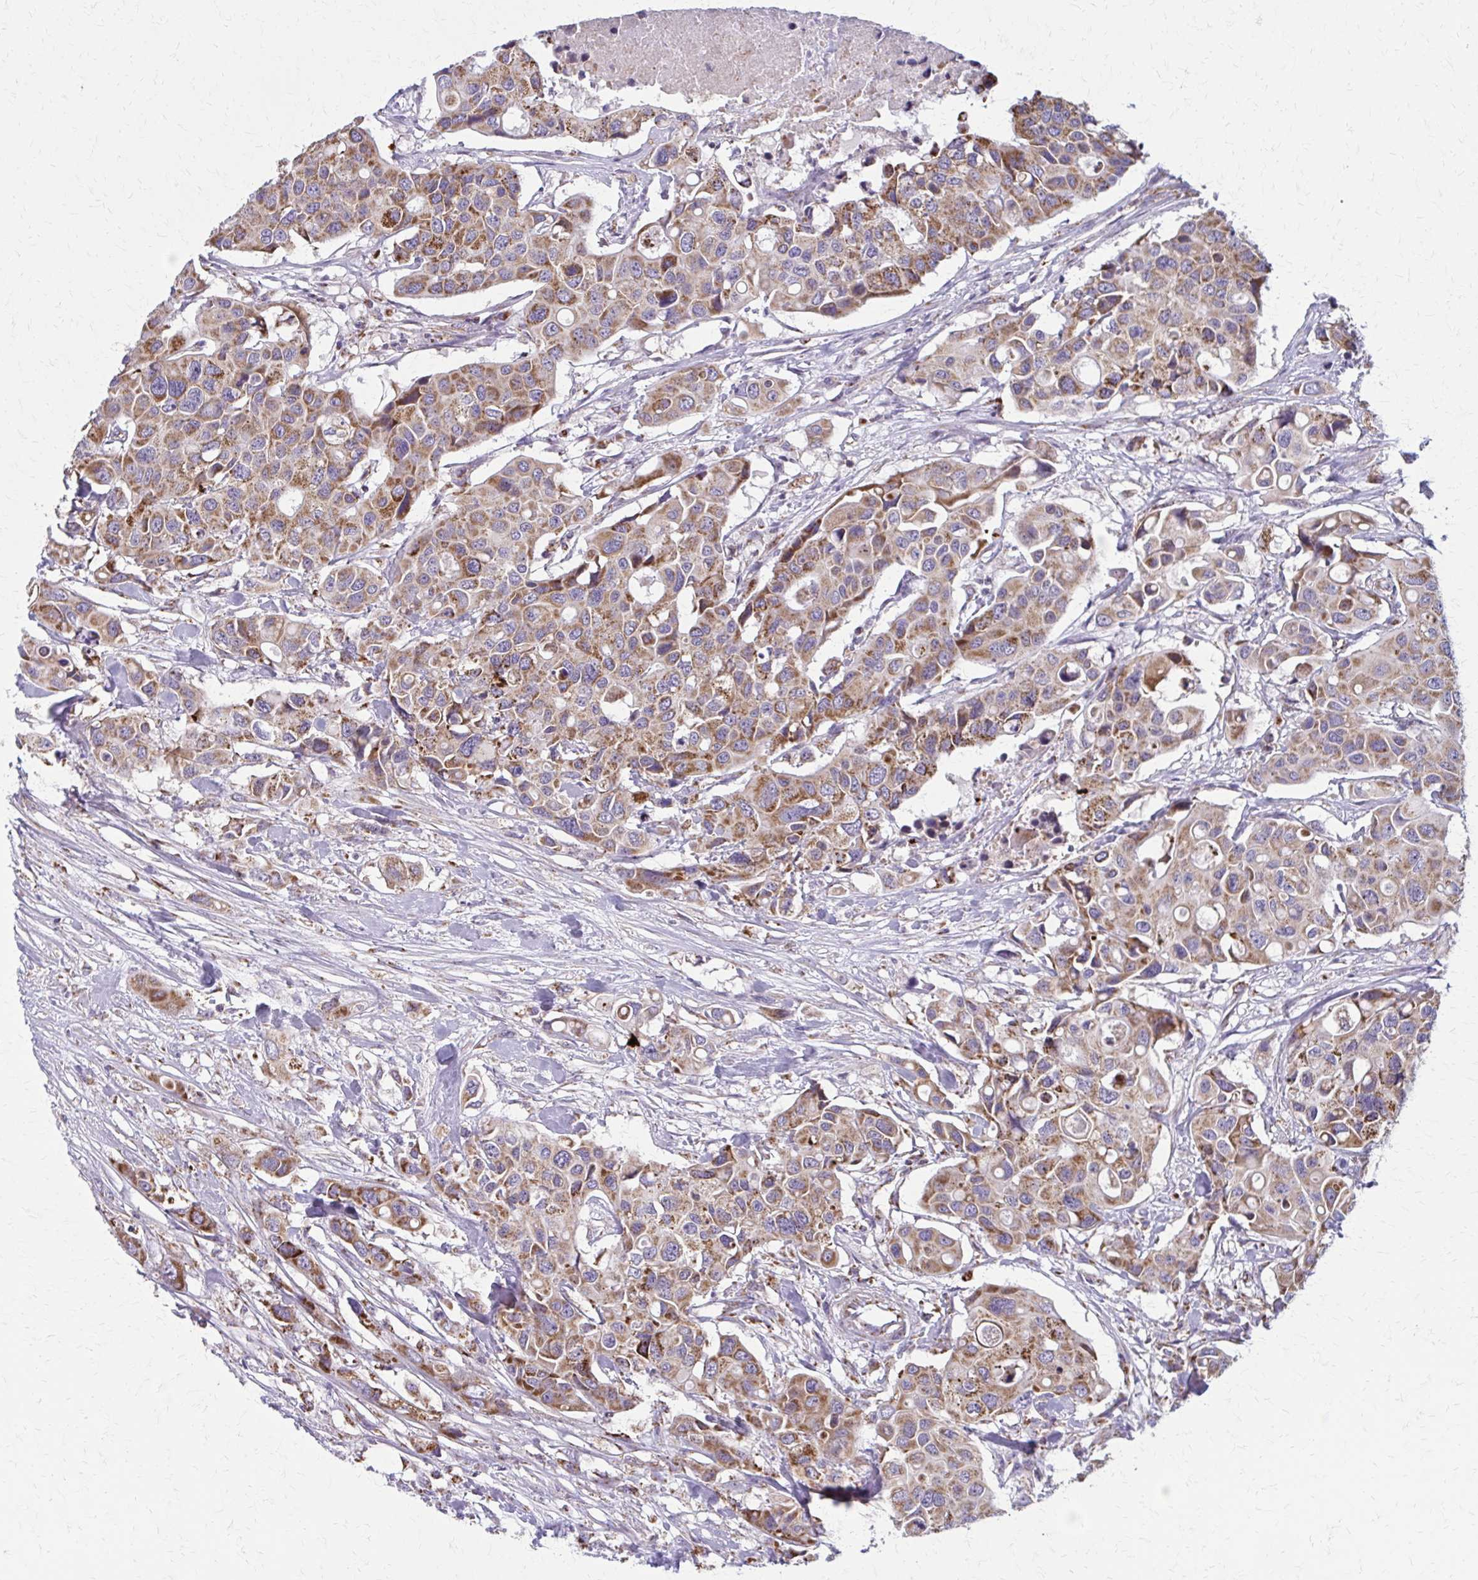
{"staining": {"intensity": "moderate", "quantity": ">75%", "location": "cytoplasmic/membranous"}, "tissue": "colorectal cancer", "cell_type": "Tumor cells", "image_type": "cancer", "snomed": [{"axis": "morphology", "description": "Adenocarcinoma, NOS"}, {"axis": "topography", "description": "Colon"}], "caption": "Tumor cells reveal medium levels of moderate cytoplasmic/membranous expression in about >75% of cells in human colorectal adenocarcinoma.", "gene": "TVP23A", "patient": {"sex": "male", "age": 77}}